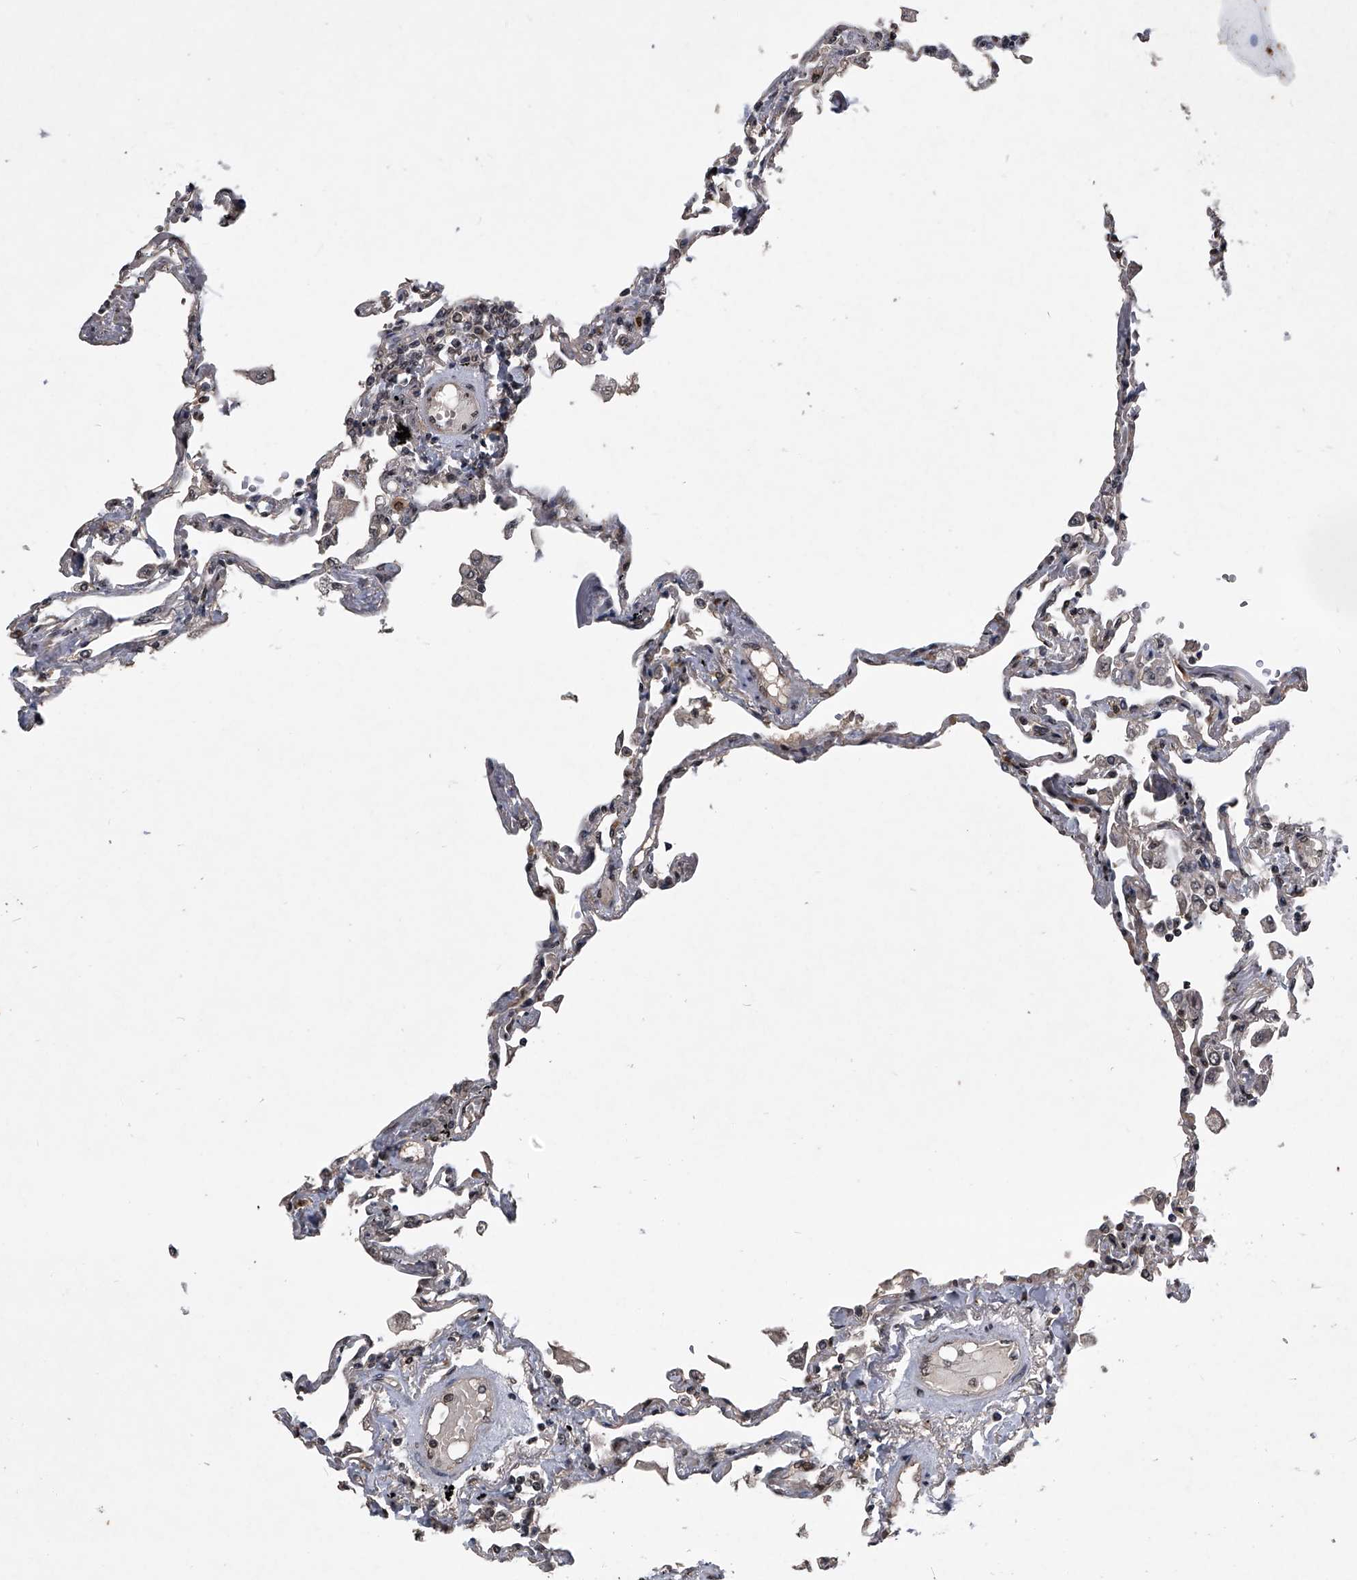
{"staining": {"intensity": "moderate", "quantity": "<25%", "location": "nuclear"}, "tissue": "lung", "cell_type": "Alveolar cells", "image_type": "normal", "snomed": [{"axis": "morphology", "description": "Normal tissue, NOS"}, {"axis": "topography", "description": "Lung"}], "caption": "Protein analysis of normal lung reveals moderate nuclear positivity in about <25% of alveolar cells.", "gene": "TSNAX", "patient": {"sex": "female", "age": 67}}